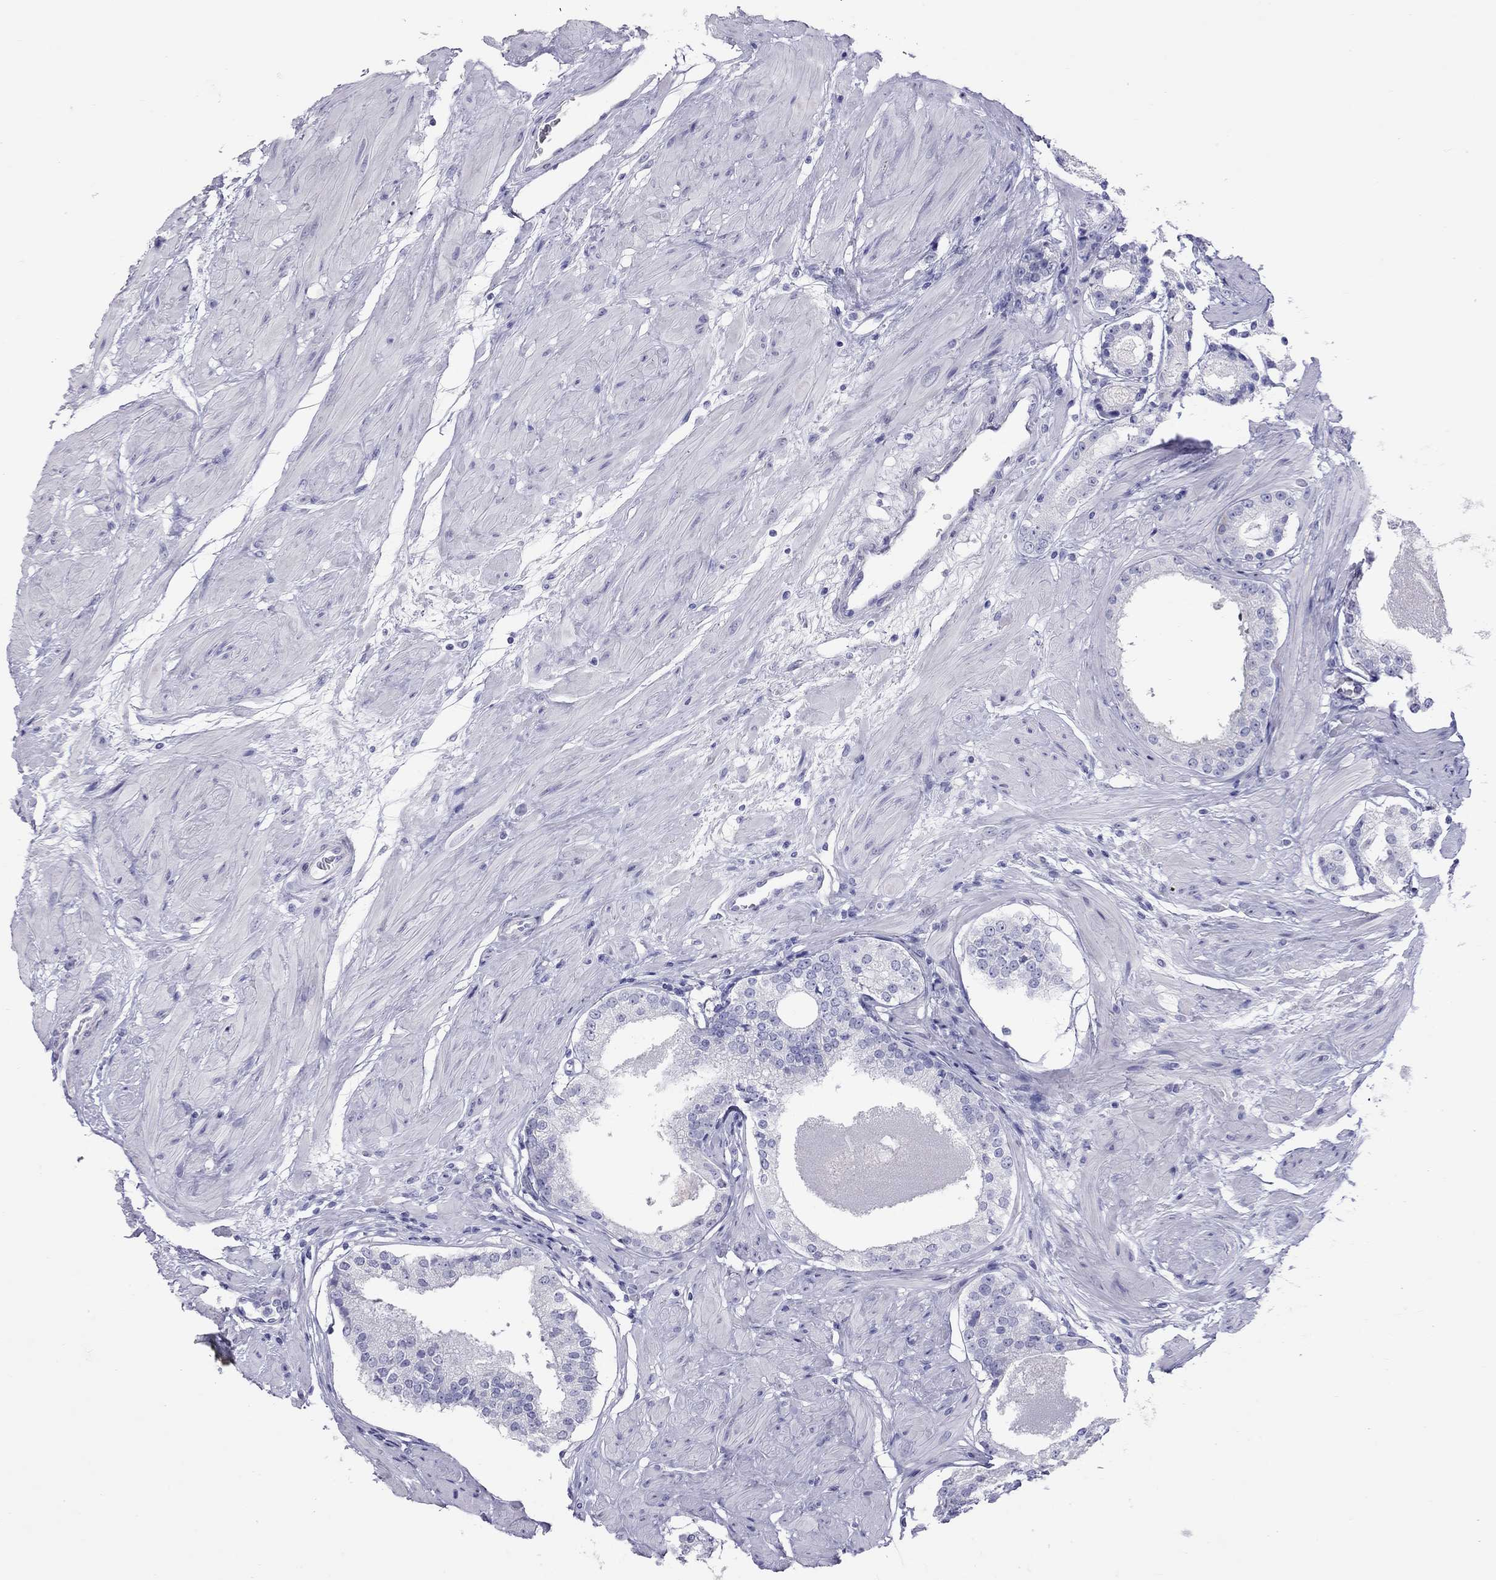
{"staining": {"intensity": "negative", "quantity": "none", "location": "none"}, "tissue": "prostate cancer", "cell_type": "Tumor cells", "image_type": "cancer", "snomed": [{"axis": "morphology", "description": "Adenocarcinoma, Low grade"}, {"axis": "topography", "description": "Prostate"}], "caption": "An IHC micrograph of prostate cancer (low-grade adenocarcinoma) is shown. There is no staining in tumor cells of prostate cancer (low-grade adenocarcinoma). (Brightfield microscopy of DAB immunohistochemistry at high magnification).", "gene": "STAG3", "patient": {"sex": "male", "age": 60}}